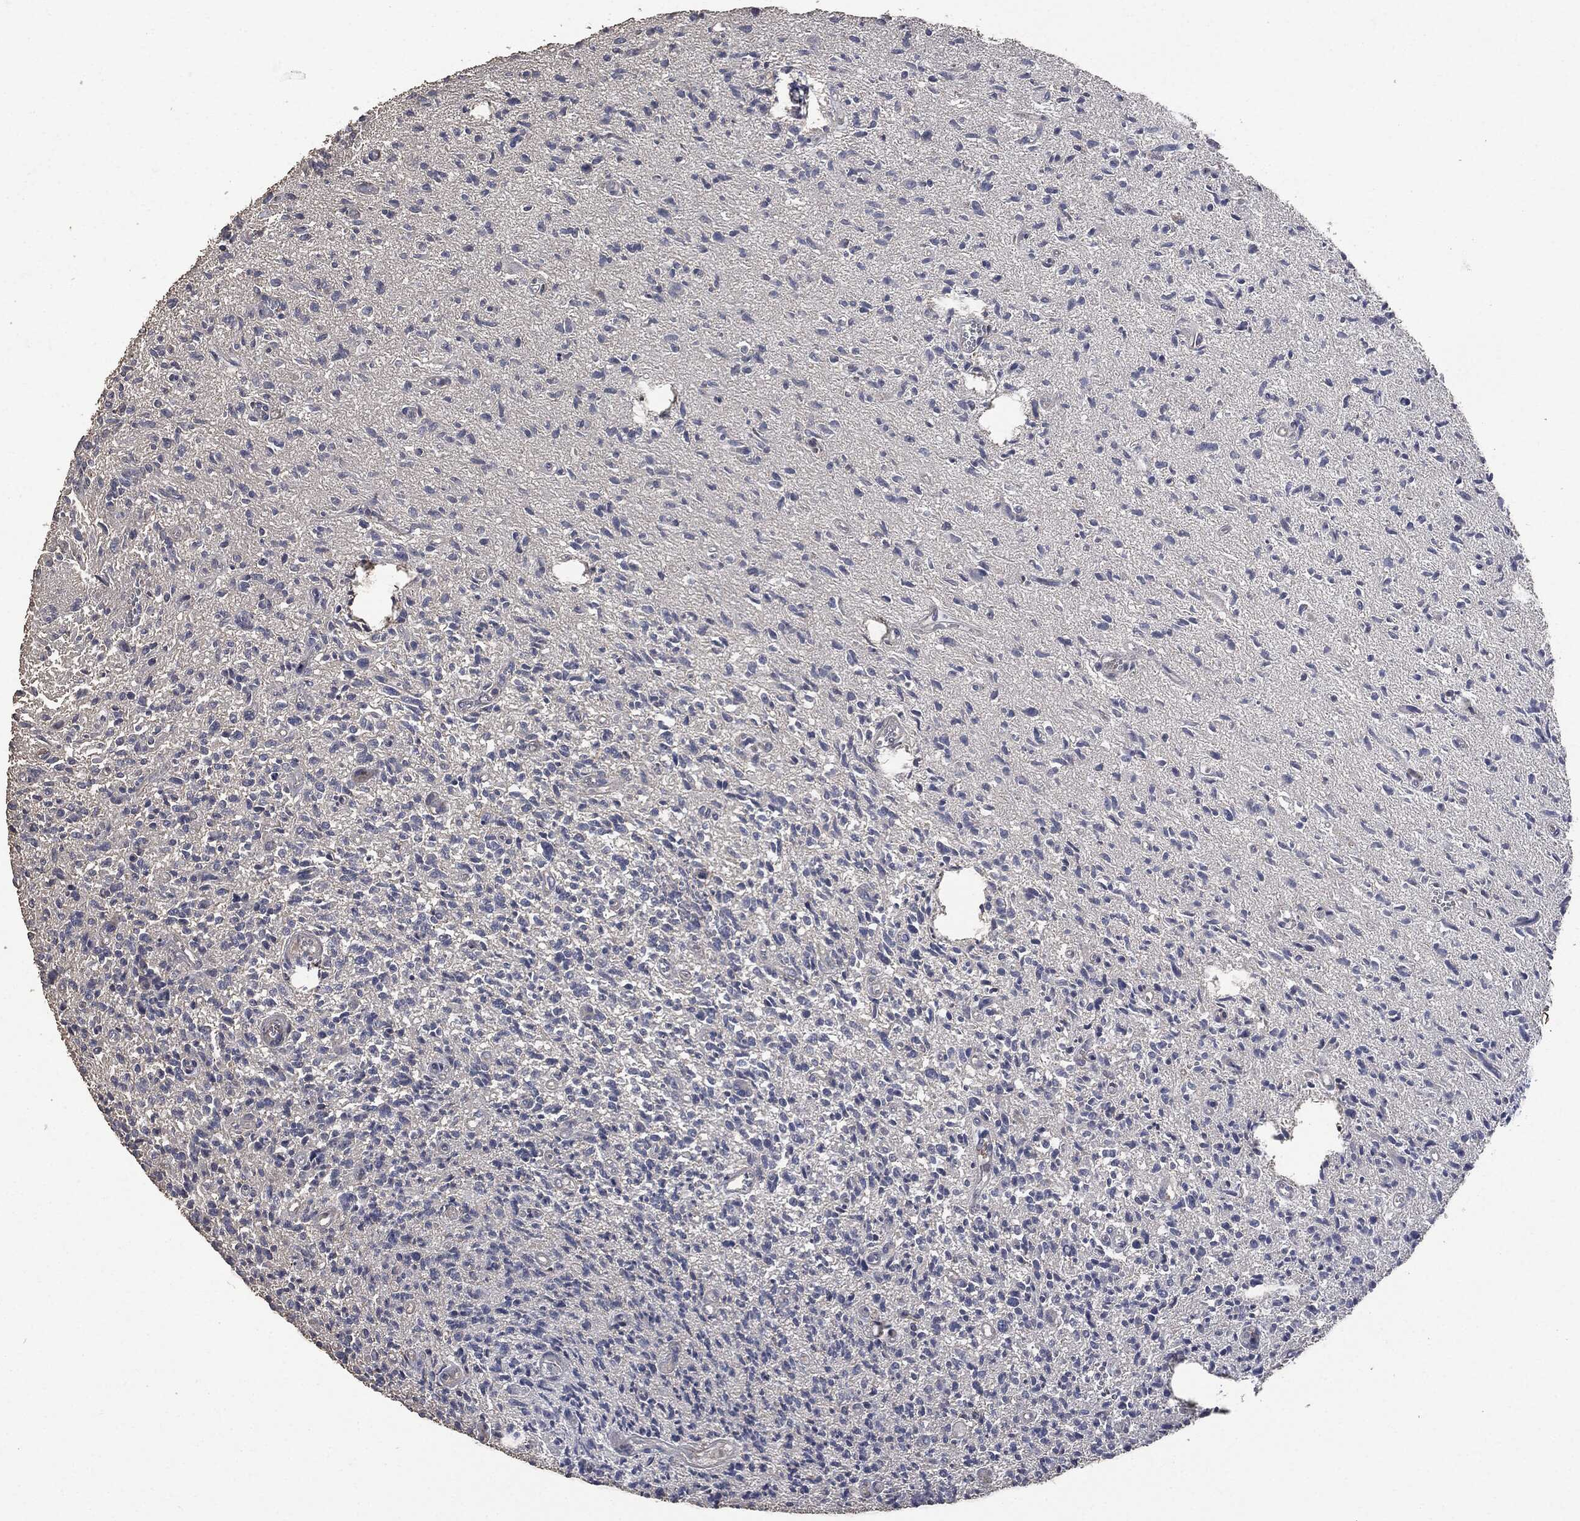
{"staining": {"intensity": "negative", "quantity": "none", "location": "none"}, "tissue": "glioma", "cell_type": "Tumor cells", "image_type": "cancer", "snomed": [{"axis": "morphology", "description": "Glioma, malignant, High grade"}, {"axis": "topography", "description": "Brain"}], "caption": "This is a photomicrograph of IHC staining of malignant glioma (high-grade), which shows no positivity in tumor cells.", "gene": "MSLN", "patient": {"sex": "male", "age": 64}}